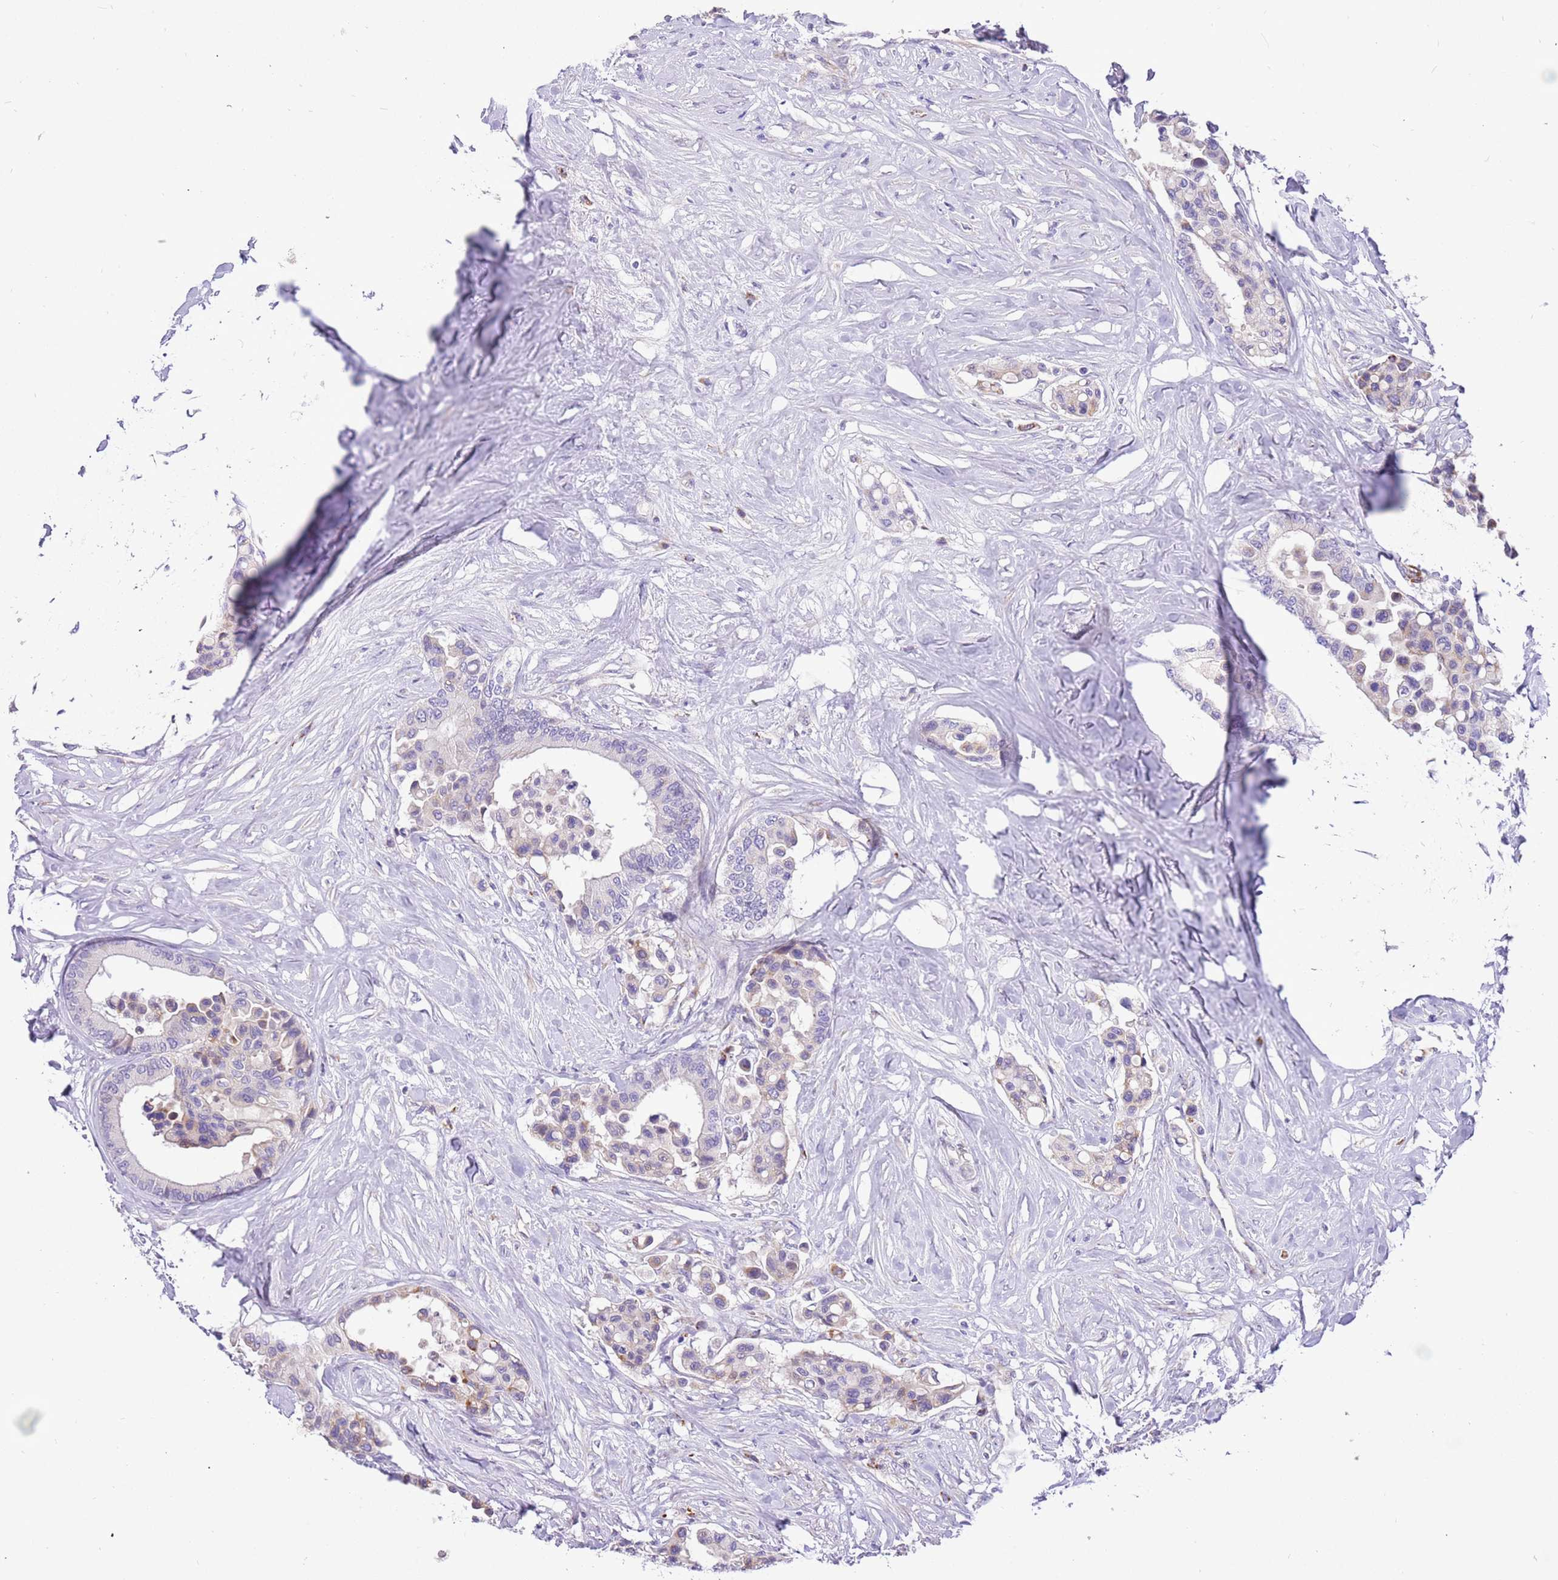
{"staining": {"intensity": "weak", "quantity": "<25%", "location": "cytoplasmic/membranous"}, "tissue": "colorectal cancer", "cell_type": "Tumor cells", "image_type": "cancer", "snomed": [{"axis": "morphology", "description": "Normal tissue, NOS"}, {"axis": "morphology", "description": "Adenocarcinoma, NOS"}, {"axis": "topography", "description": "Colon"}], "caption": "There is no significant expression in tumor cells of colorectal cancer (adenocarcinoma).", "gene": "COX17", "patient": {"sex": "male", "age": 82}}